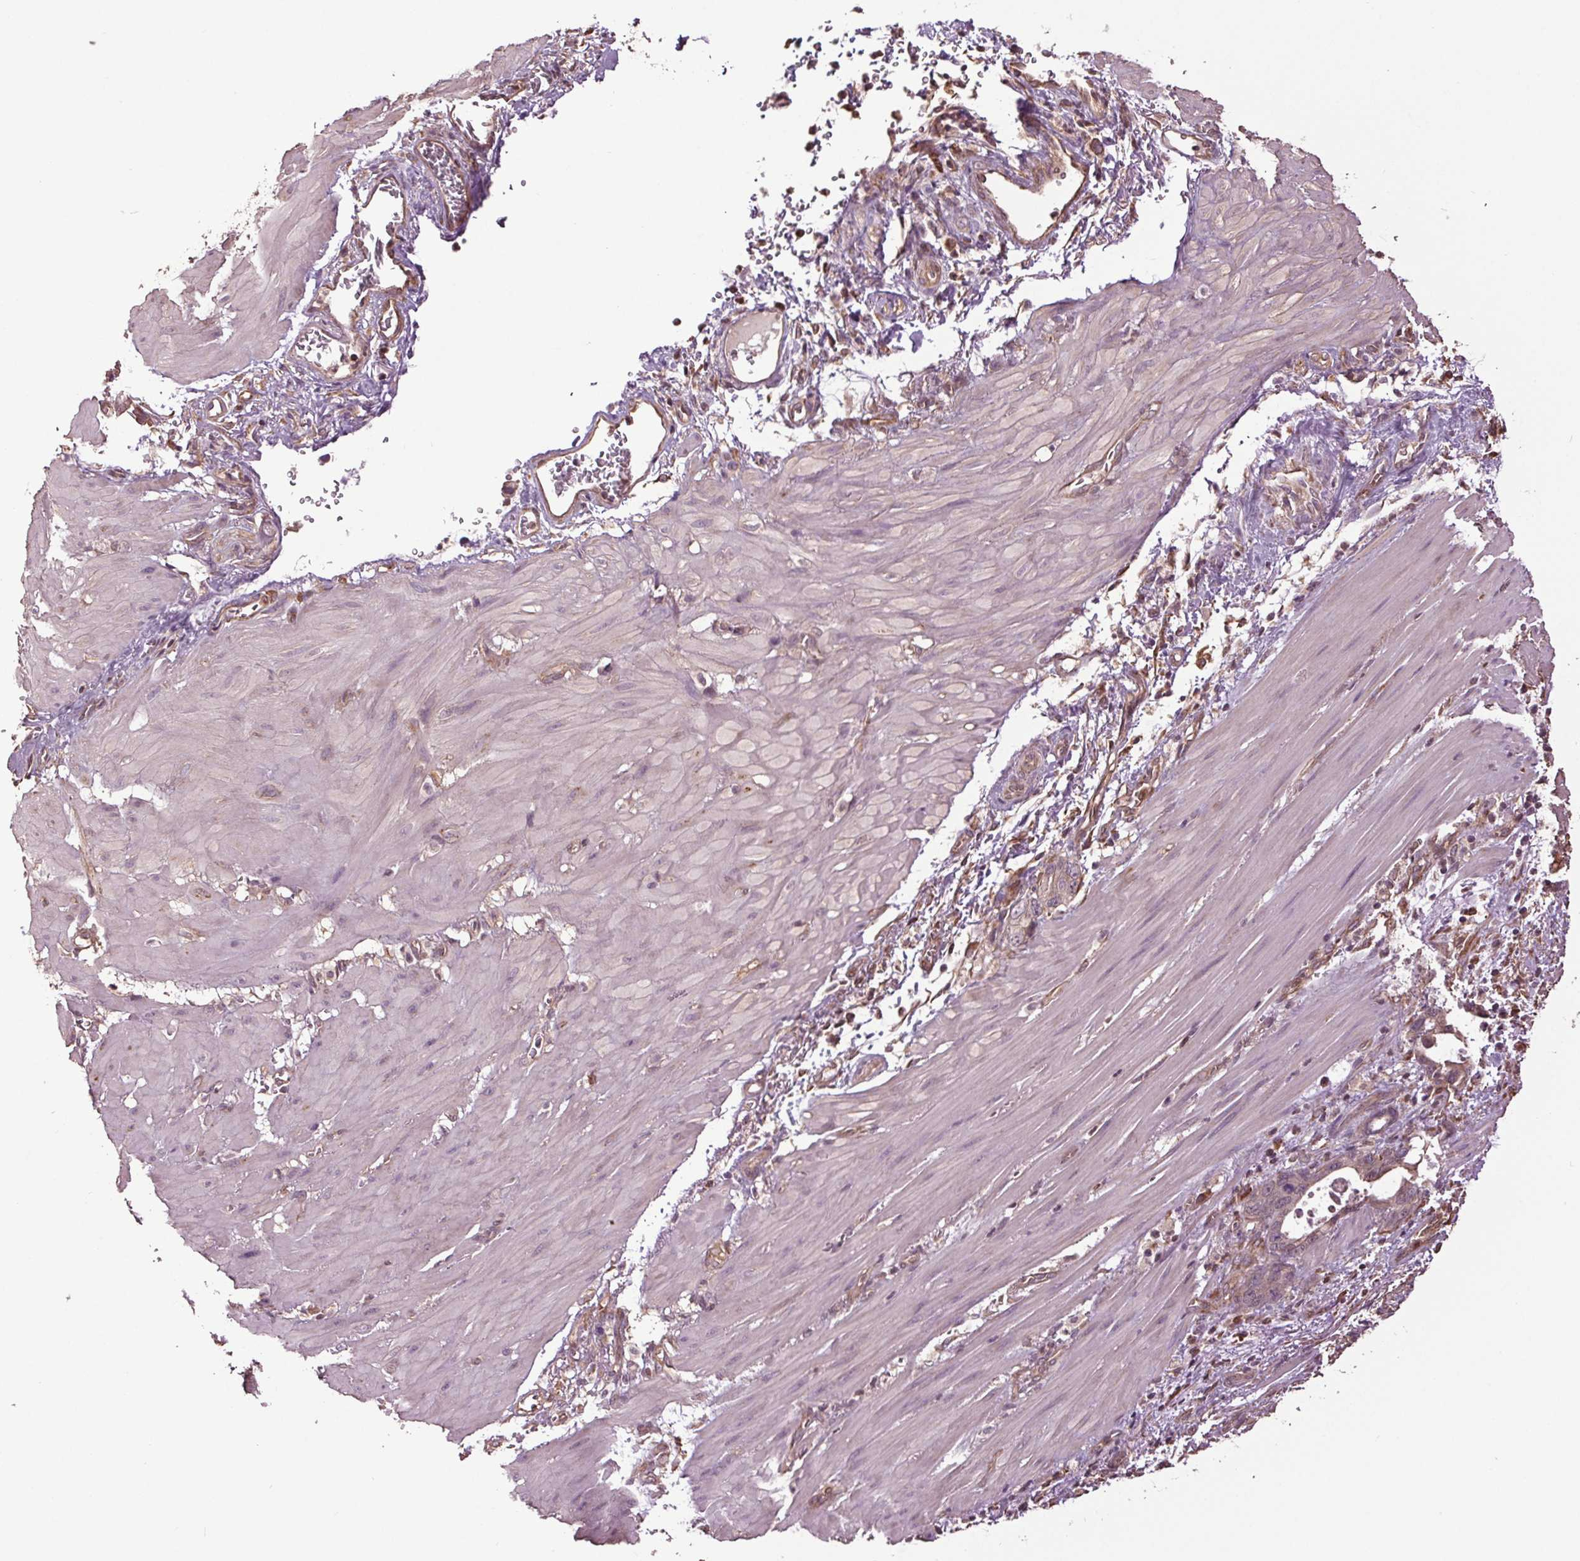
{"staining": {"intensity": "weak", "quantity": "25%-75%", "location": "cytoplasmic/membranous"}, "tissue": "stomach cancer", "cell_type": "Tumor cells", "image_type": "cancer", "snomed": [{"axis": "morphology", "description": "Normal tissue, NOS"}, {"axis": "morphology", "description": "Adenocarcinoma, NOS"}, {"axis": "topography", "description": "Esophagus"}, {"axis": "topography", "description": "Stomach, upper"}], "caption": "Immunohistochemical staining of stomach cancer displays low levels of weak cytoplasmic/membranous staining in approximately 25%-75% of tumor cells.", "gene": "RNPEP", "patient": {"sex": "male", "age": 74}}